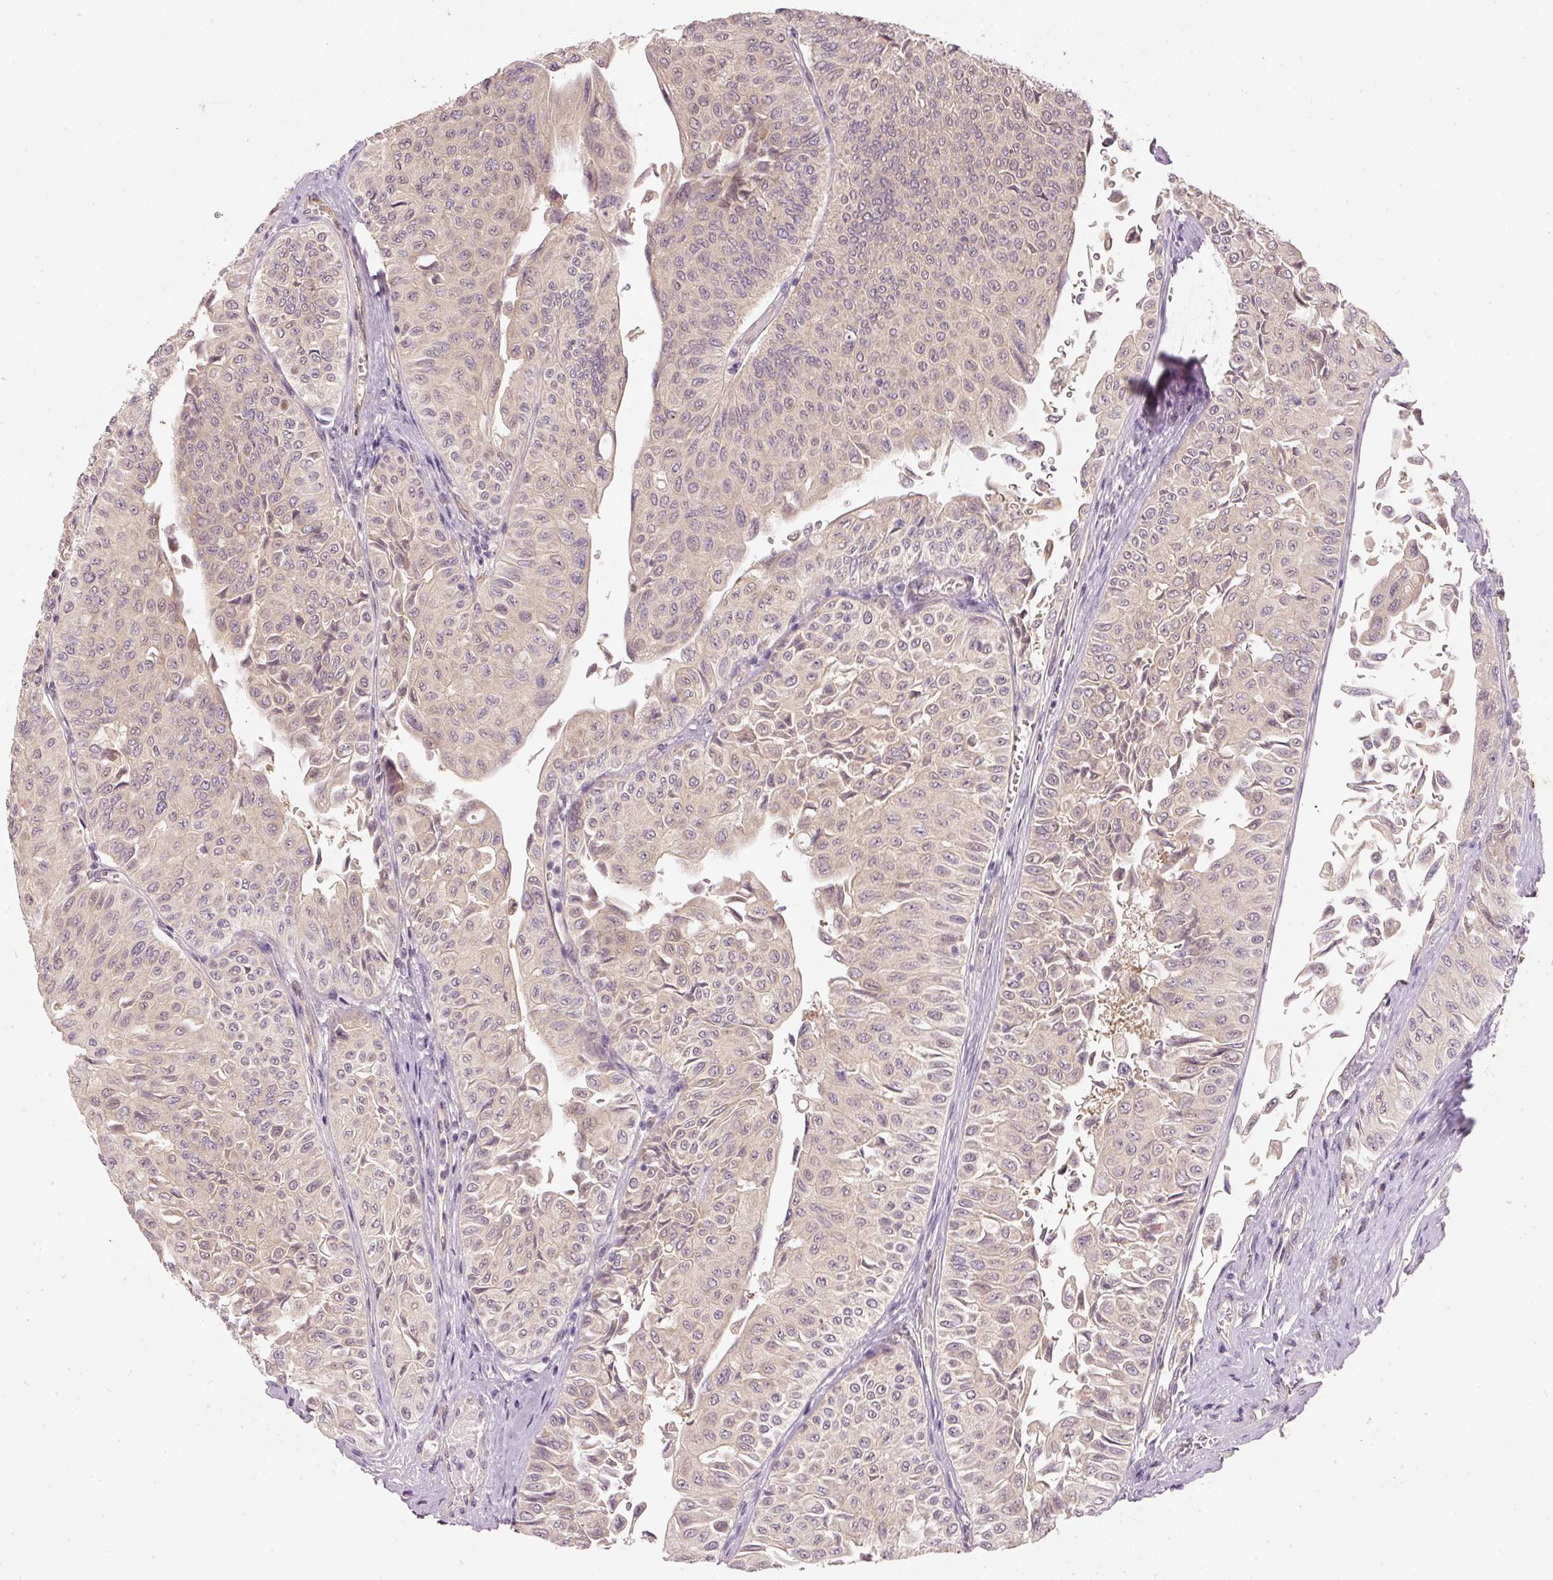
{"staining": {"intensity": "weak", "quantity": "<25%", "location": "cytoplasmic/membranous"}, "tissue": "urothelial cancer", "cell_type": "Tumor cells", "image_type": "cancer", "snomed": [{"axis": "morphology", "description": "Urothelial carcinoma, NOS"}, {"axis": "topography", "description": "Urinary bladder"}], "caption": "DAB (3,3'-diaminobenzidine) immunohistochemical staining of human urothelial cancer reveals no significant expression in tumor cells.", "gene": "RGL2", "patient": {"sex": "male", "age": 59}}